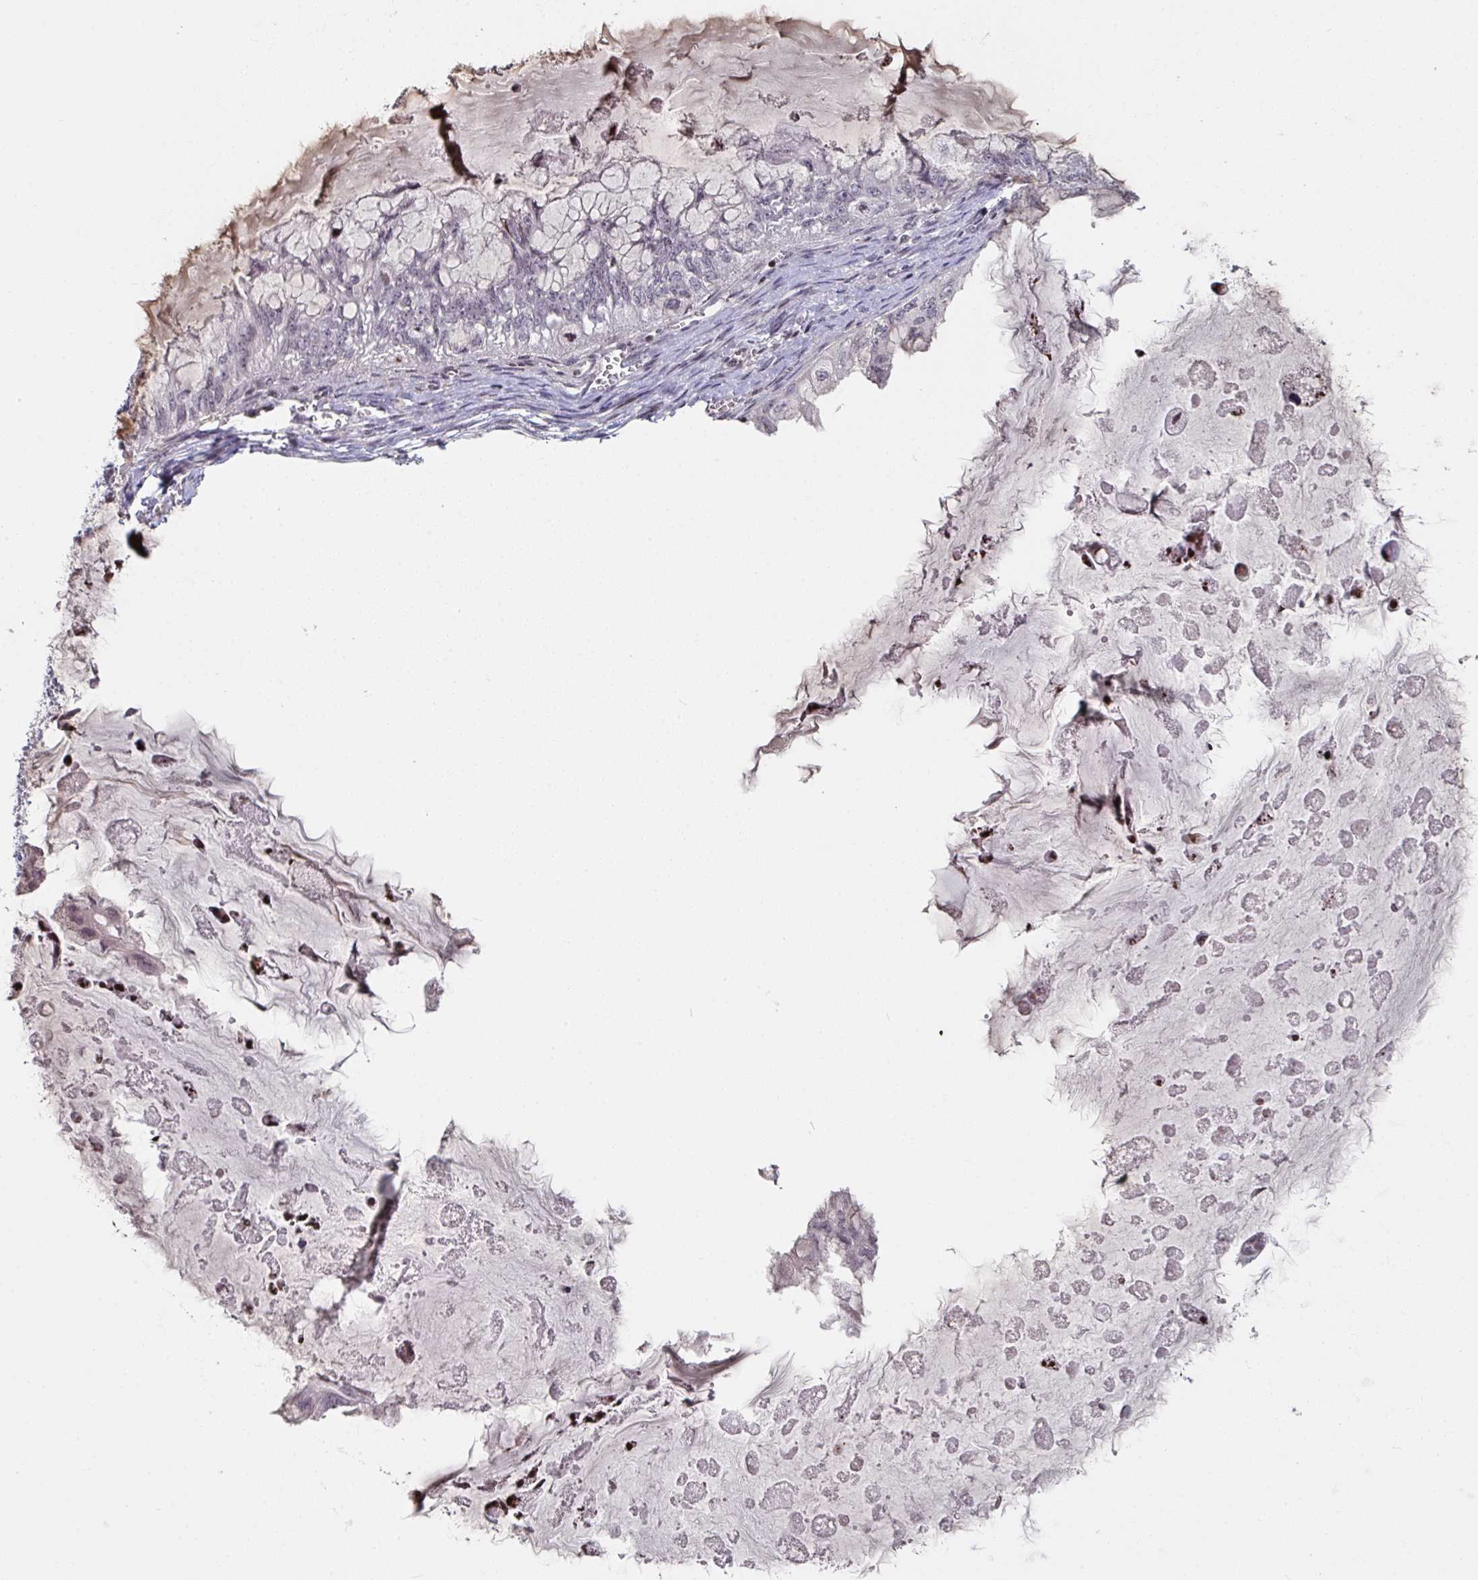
{"staining": {"intensity": "negative", "quantity": "none", "location": "none"}, "tissue": "ovarian cancer", "cell_type": "Tumor cells", "image_type": "cancer", "snomed": [{"axis": "morphology", "description": "Cystadenocarcinoma, mucinous, NOS"}, {"axis": "topography", "description": "Ovary"}], "caption": "The IHC photomicrograph has no significant expression in tumor cells of mucinous cystadenocarcinoma (ovarian) tissue.", "gene": "PCDHB8", "patient": {"sex": "female", "age": 72}}